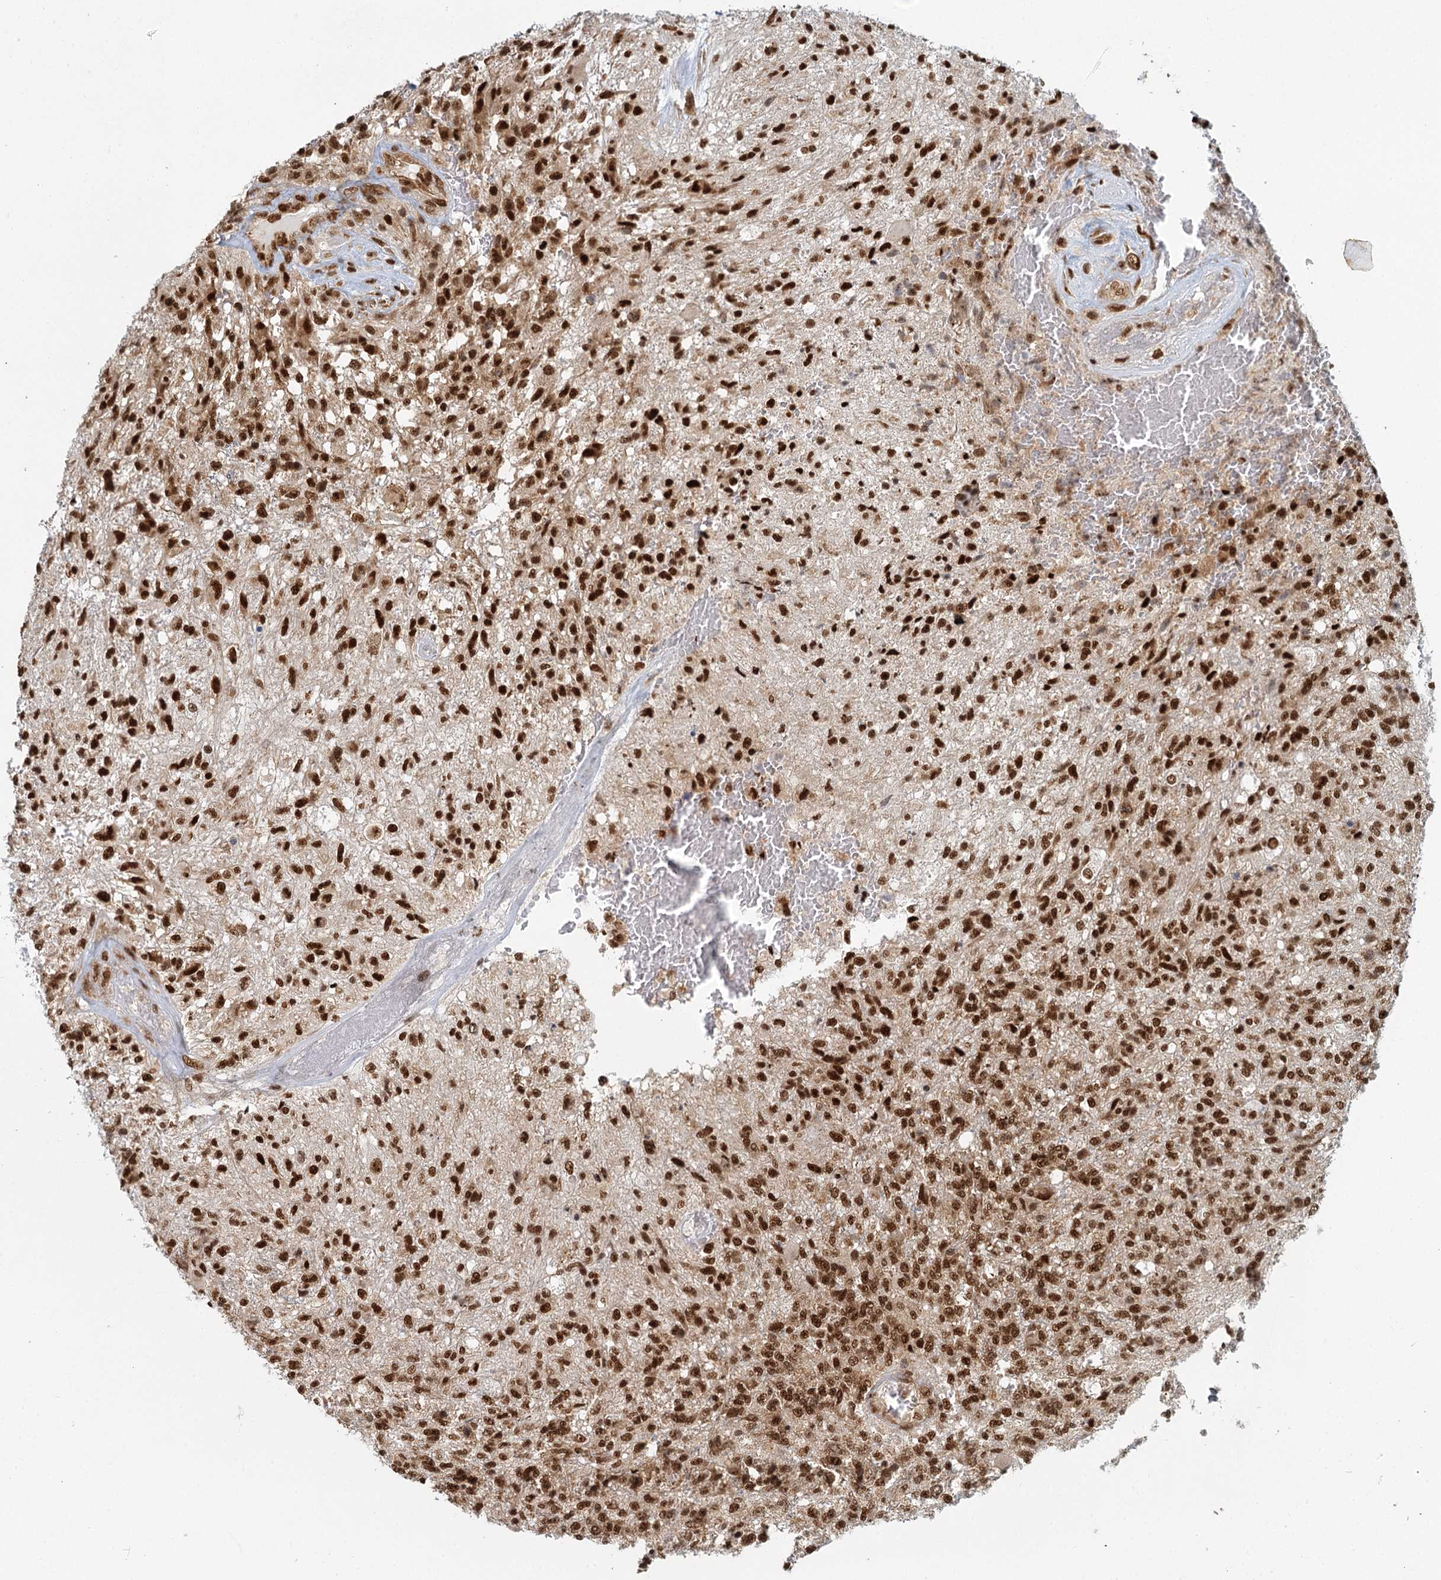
{"staining": {"intensity": "strong", "quantity": ">75%", "location": "nuclear"}, "tissue": "glioma", "cell_type": "Tumor cells", "image_type": "cancer", "snomed": [{"axis": "morphology", "description": "Glioma, malignant, High grade"}, {"axis": "topography", "description": "Brain"}], "caption": "Immunohistochemistry (IHC) (DAB (3,3'-diaminobenzidine)) staining of human malignant glioma (high-grade) exhibits strong nuclear protein positivity in approximately >75% of tumor cells.", "gene": "GPATCH11", "patient": {"sex": "male", "age": 56}}